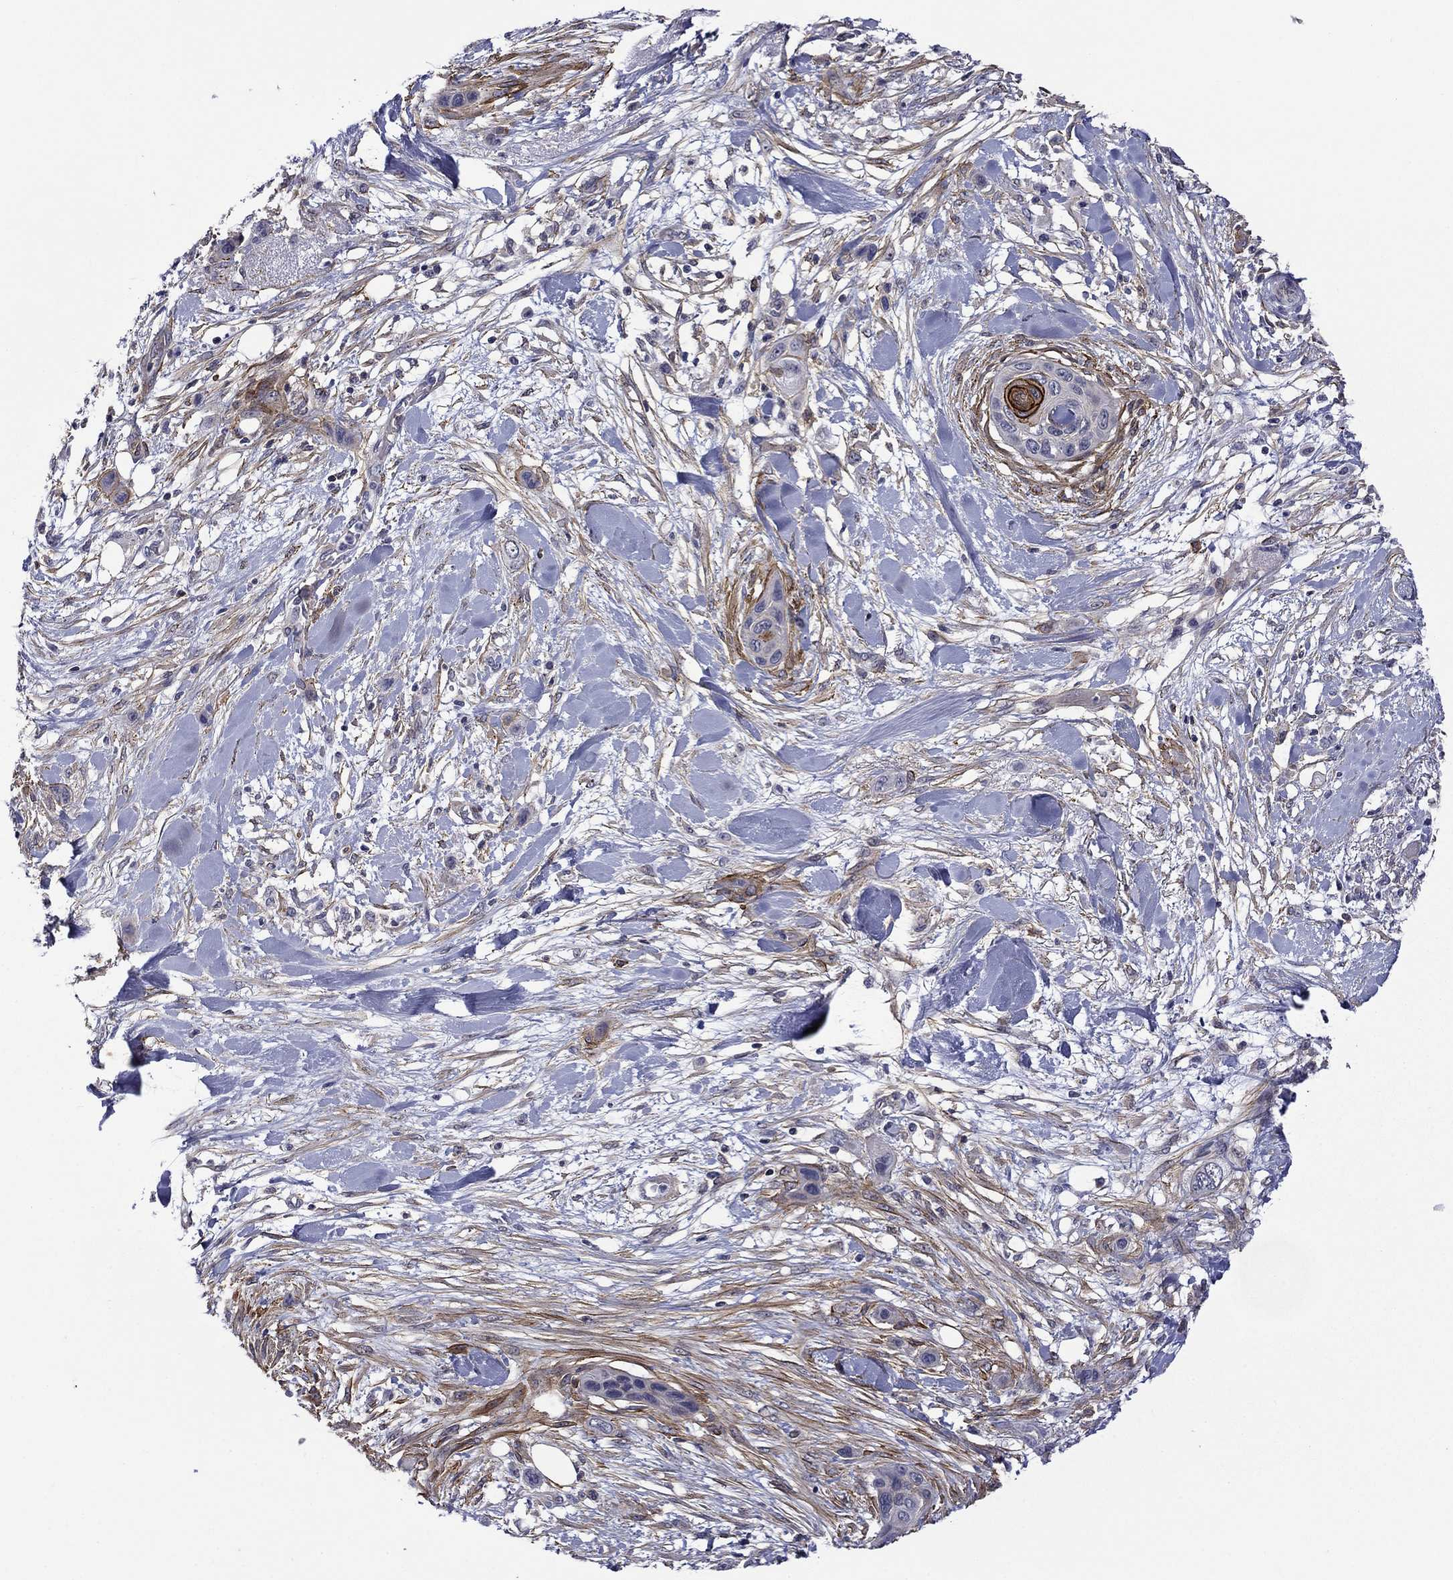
{"staining": {"intensity": "strong", "quantity": "<25%", "location": "cytoplasmic/membranous"}, "tissue": "skin cancer", "cell_type": "Tumor cells", "image_type": "cancer", "snomed": [{"axis": "morphology", "description": "Squamous cell carcinoma, NOS"}, {"axis": "topography", "description": "Skin"}], "caption": "A photomicrograph of skin cancer (squamous cell carcinoma) stained for a protein reveals strong cytoplasmic/membranous brown staining in tumor cells.", "gene": "LMO7", "patient": {"sex": "male", "age": 79}}